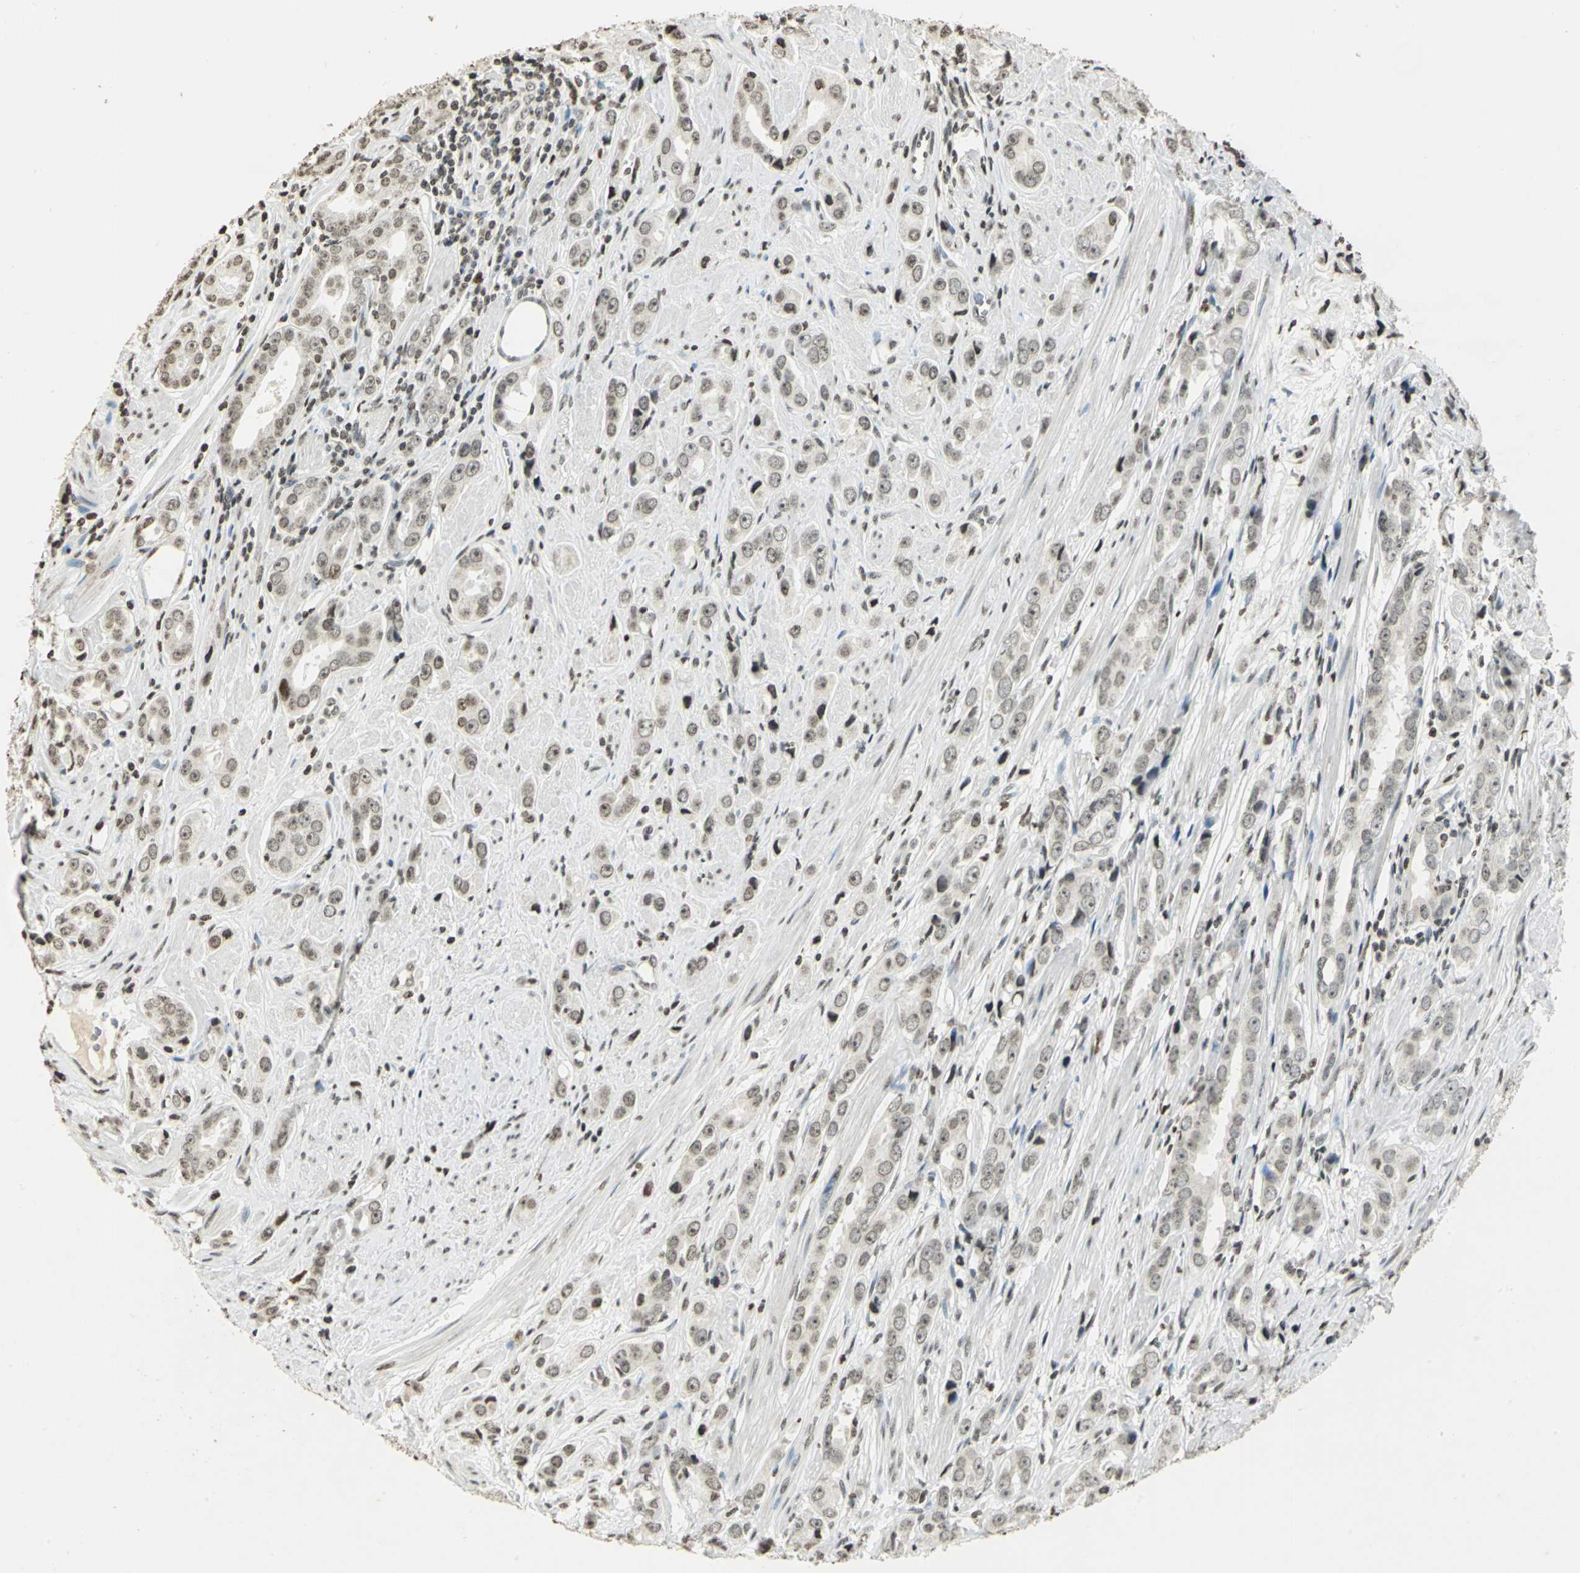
{"staining": {"intensity": "weak", "quantity": ">75%", "location": "nuclear"}, "tissue": "prostate cancer", "cell_type": "Tumor cells", "image_type": "cancer", "snomed": [{"axis": "morphology", "description": "Adenocarcinoma, Medium grade"}, {"axis": "topography", "description": "Prostate"}], "caption": "Immunohistochemical staining of prostate adenocarcinoma (medium-grade) shows weak nuclear protein positivity in approximately >75% of tumor cells.", "gene": "MCM4", "patient": {"sex": "male", "age": 53}}